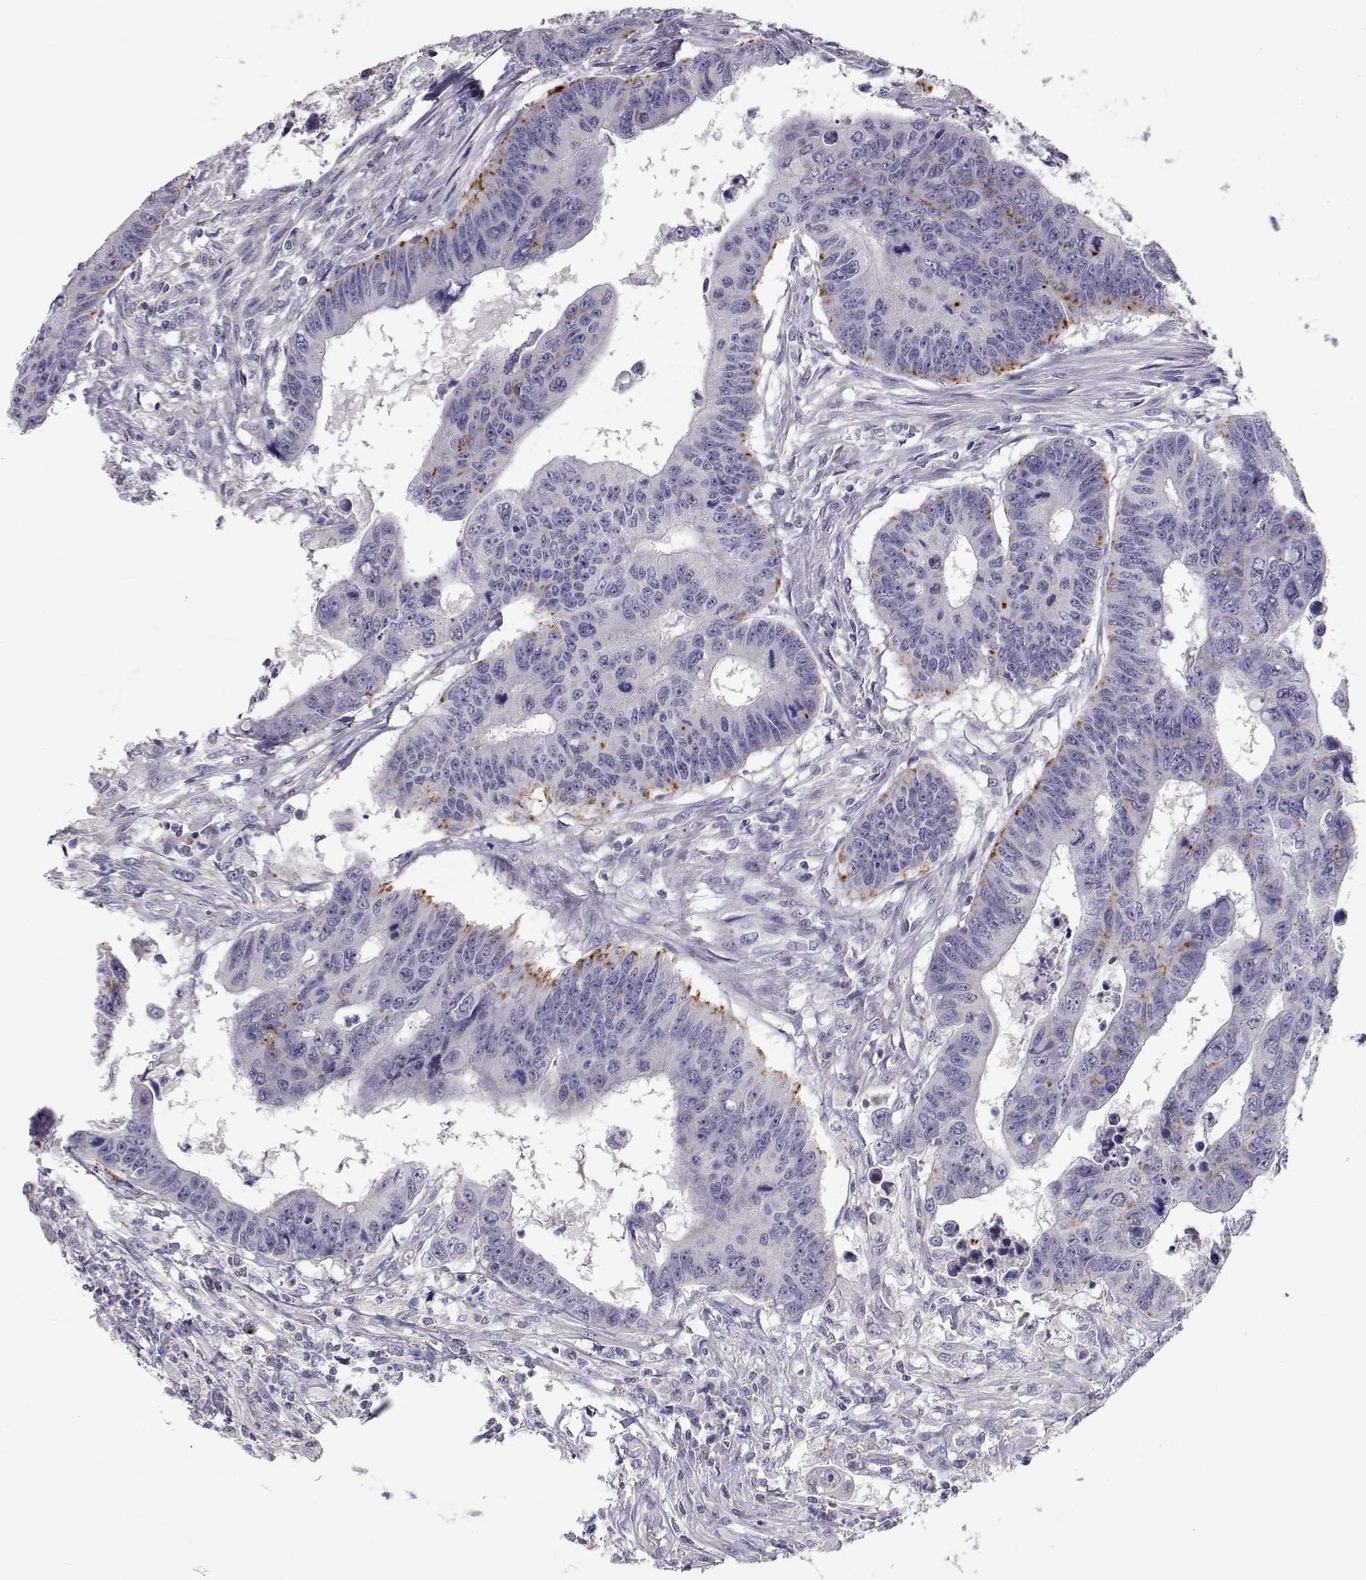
{"staining": {"intensity": "strong", "quantity": "<25%", "location": "cytoplasmic/membranous"}, "tissue": "colorectal cancer", "cell_type": "Tumor cells", "image_type": "cancer", "snomed": [{"axis": "morphology", "description": "Adenocarcinoma, NOS"}, {"axis": "topography", "description": "Rectum"}], "caption": "Colorectal cancer (adenocarcinoma) stained with DAB immunohistochemistry (IHC) exhibits medium levels of strong cytoplasmic/membranous staining in about <25% of tumor cells. (brown staining indicates protein expression, while blue staining denotes nuclei).", "gene": "NPVF", "patient": {"sex": "female", "age": 85}}